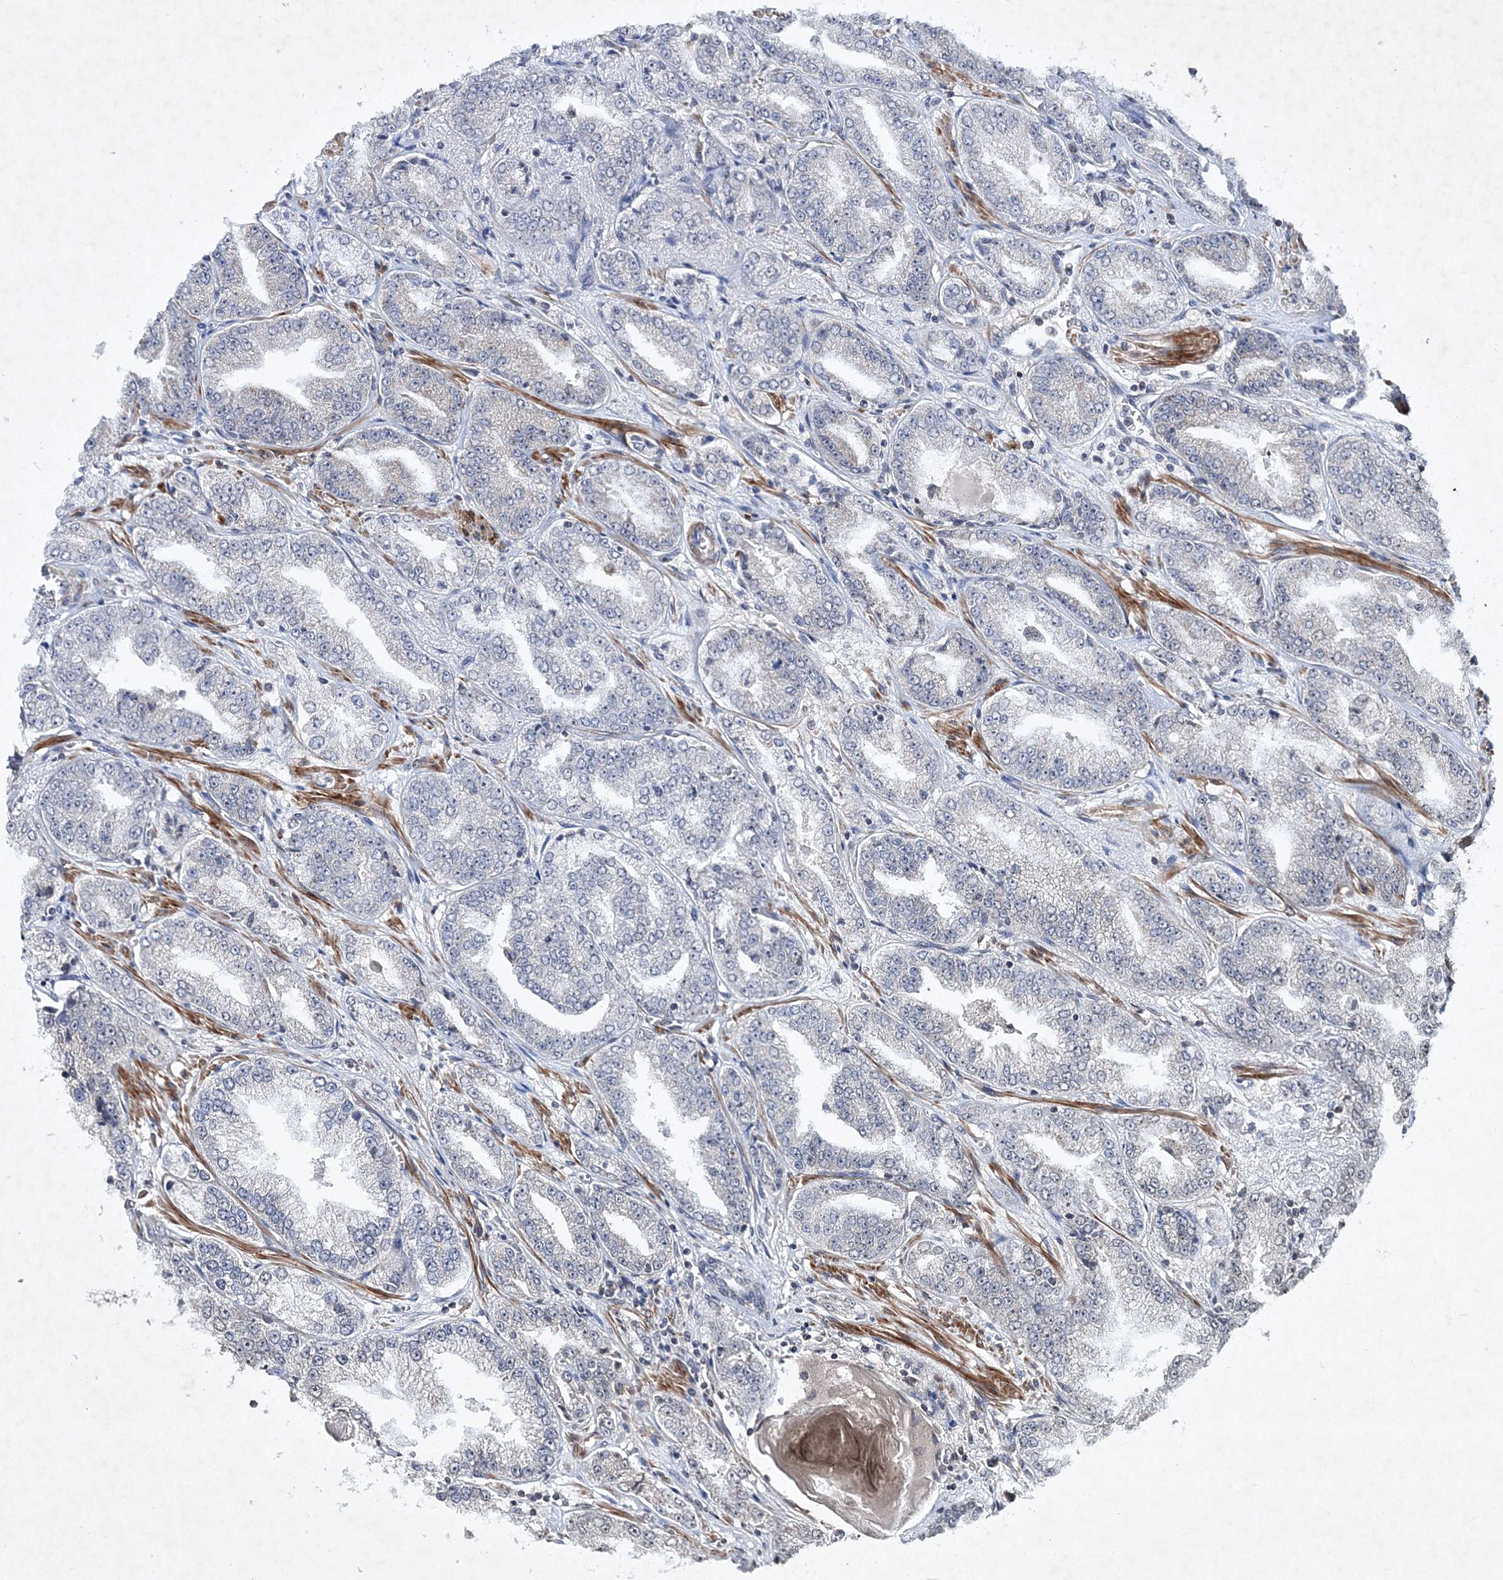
{"staining": {"intensity": "negative", "quantity": "none", "location": "none"}, "tissue": "prostate cancer", "cell_type": "Tumor cells", "image_type": "cancer", "snomed": [{"axis": "morphology", "description": "Adenocarcinoma, High grade"}, {"axis": "topography", "description": "Prostate"}], "caption": "This is a micrograph of IHC staining of adenocarcinoma (high-grade) (prostate), which shows no positivity in tumor cells. (DAB (3,3'-diaminobenzidine) immunohistochemistry with hematoxylin counter stain).", "gene": "SOWAHB", "patient": {"sex": "male", "age": 71}}